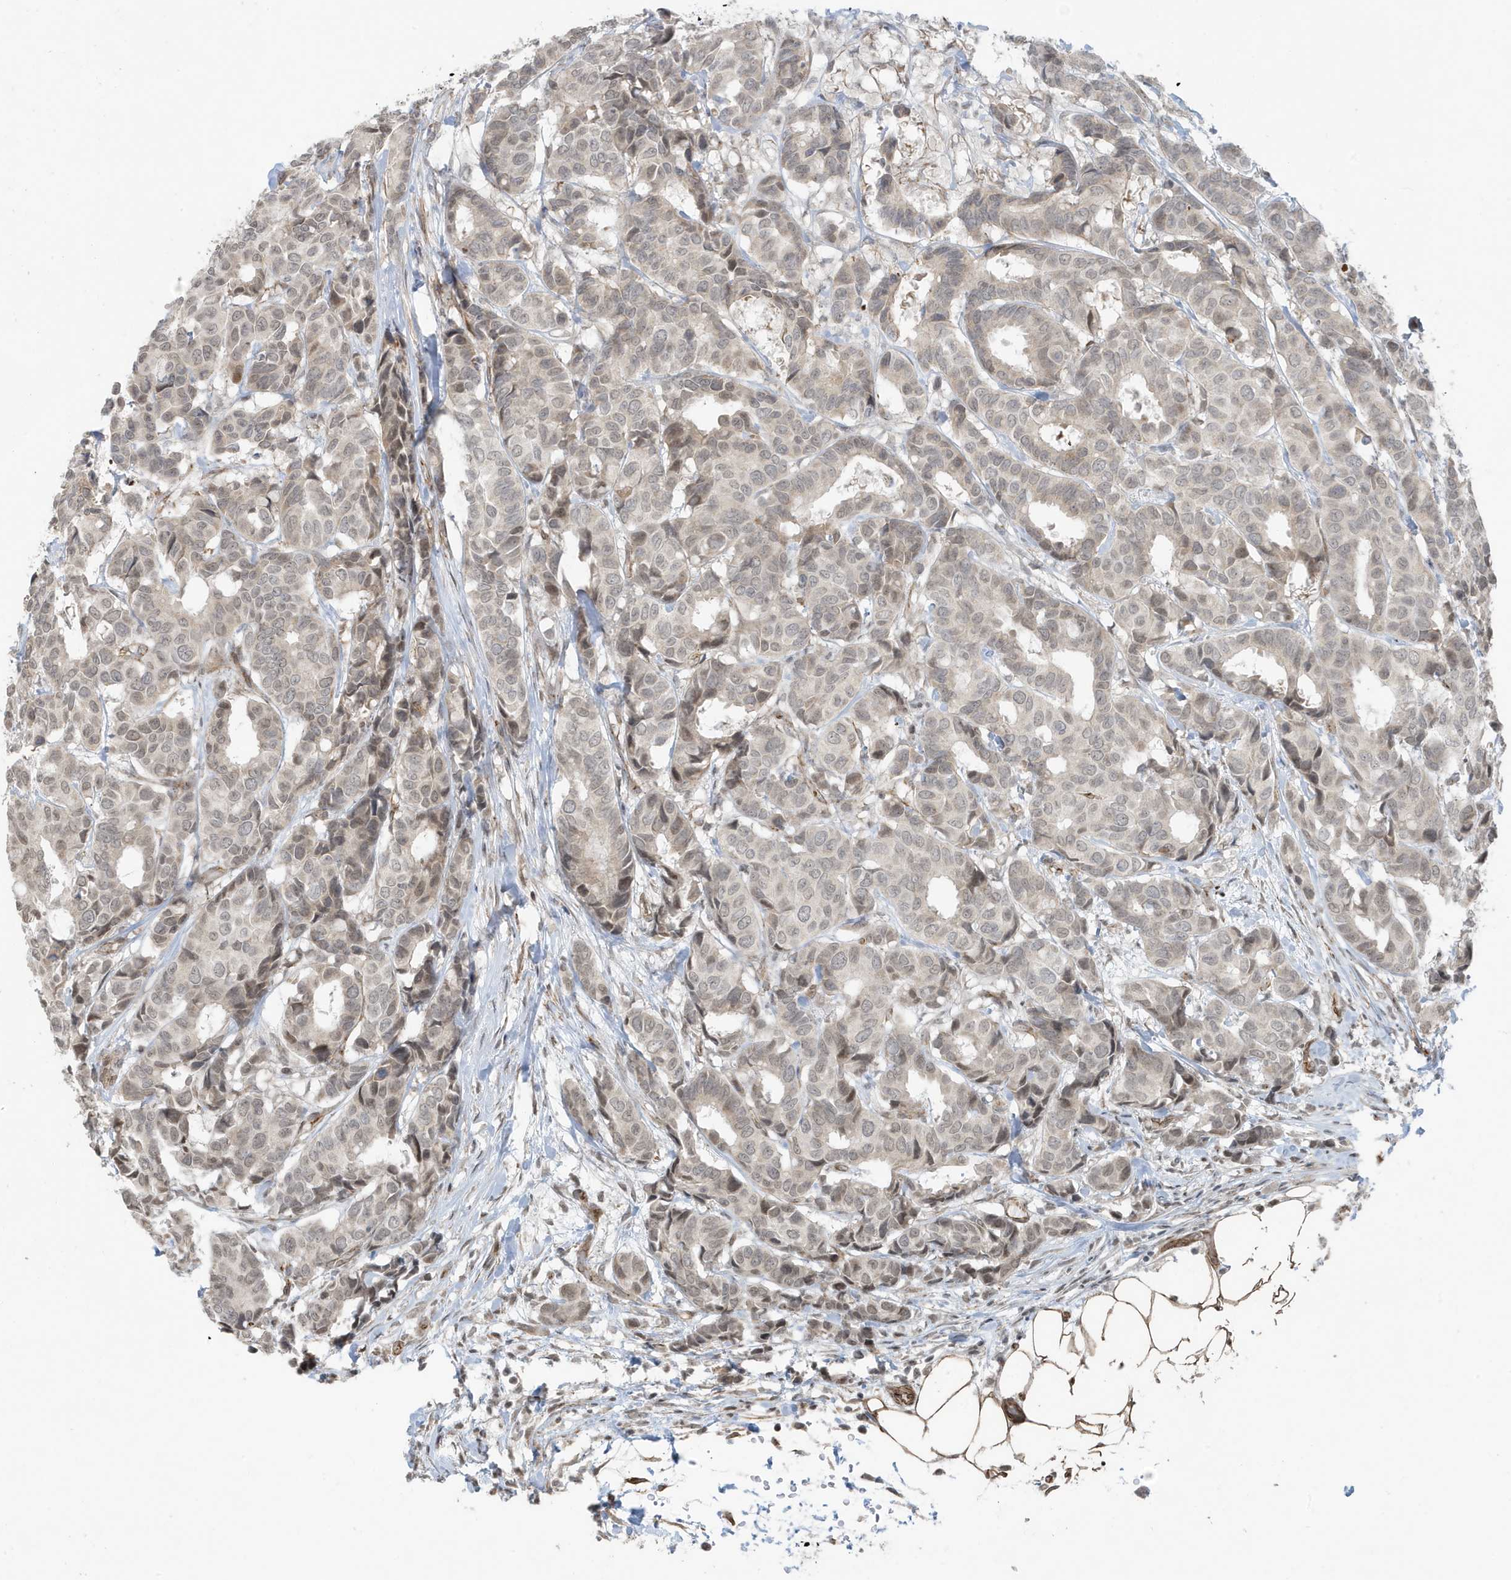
{"staining": {"intensity": "weak", "quantity": "<25%", "location": "cytoplasmic/membranous"}, "tissue": "breast cancer", "cell_type": "Tumor cells", "image_type": "cancer", "snomed": [{"axis": "morphology", "description": "Duct carcinoma"}, {"axis": "topography", "description": "Breast"}], "caption": "Immunohistochemical staining of breast cancer reveals no significant staining in tumor cells.", "gene": "CHCHD4", "patient": {"sex": "female", "age": 87}}